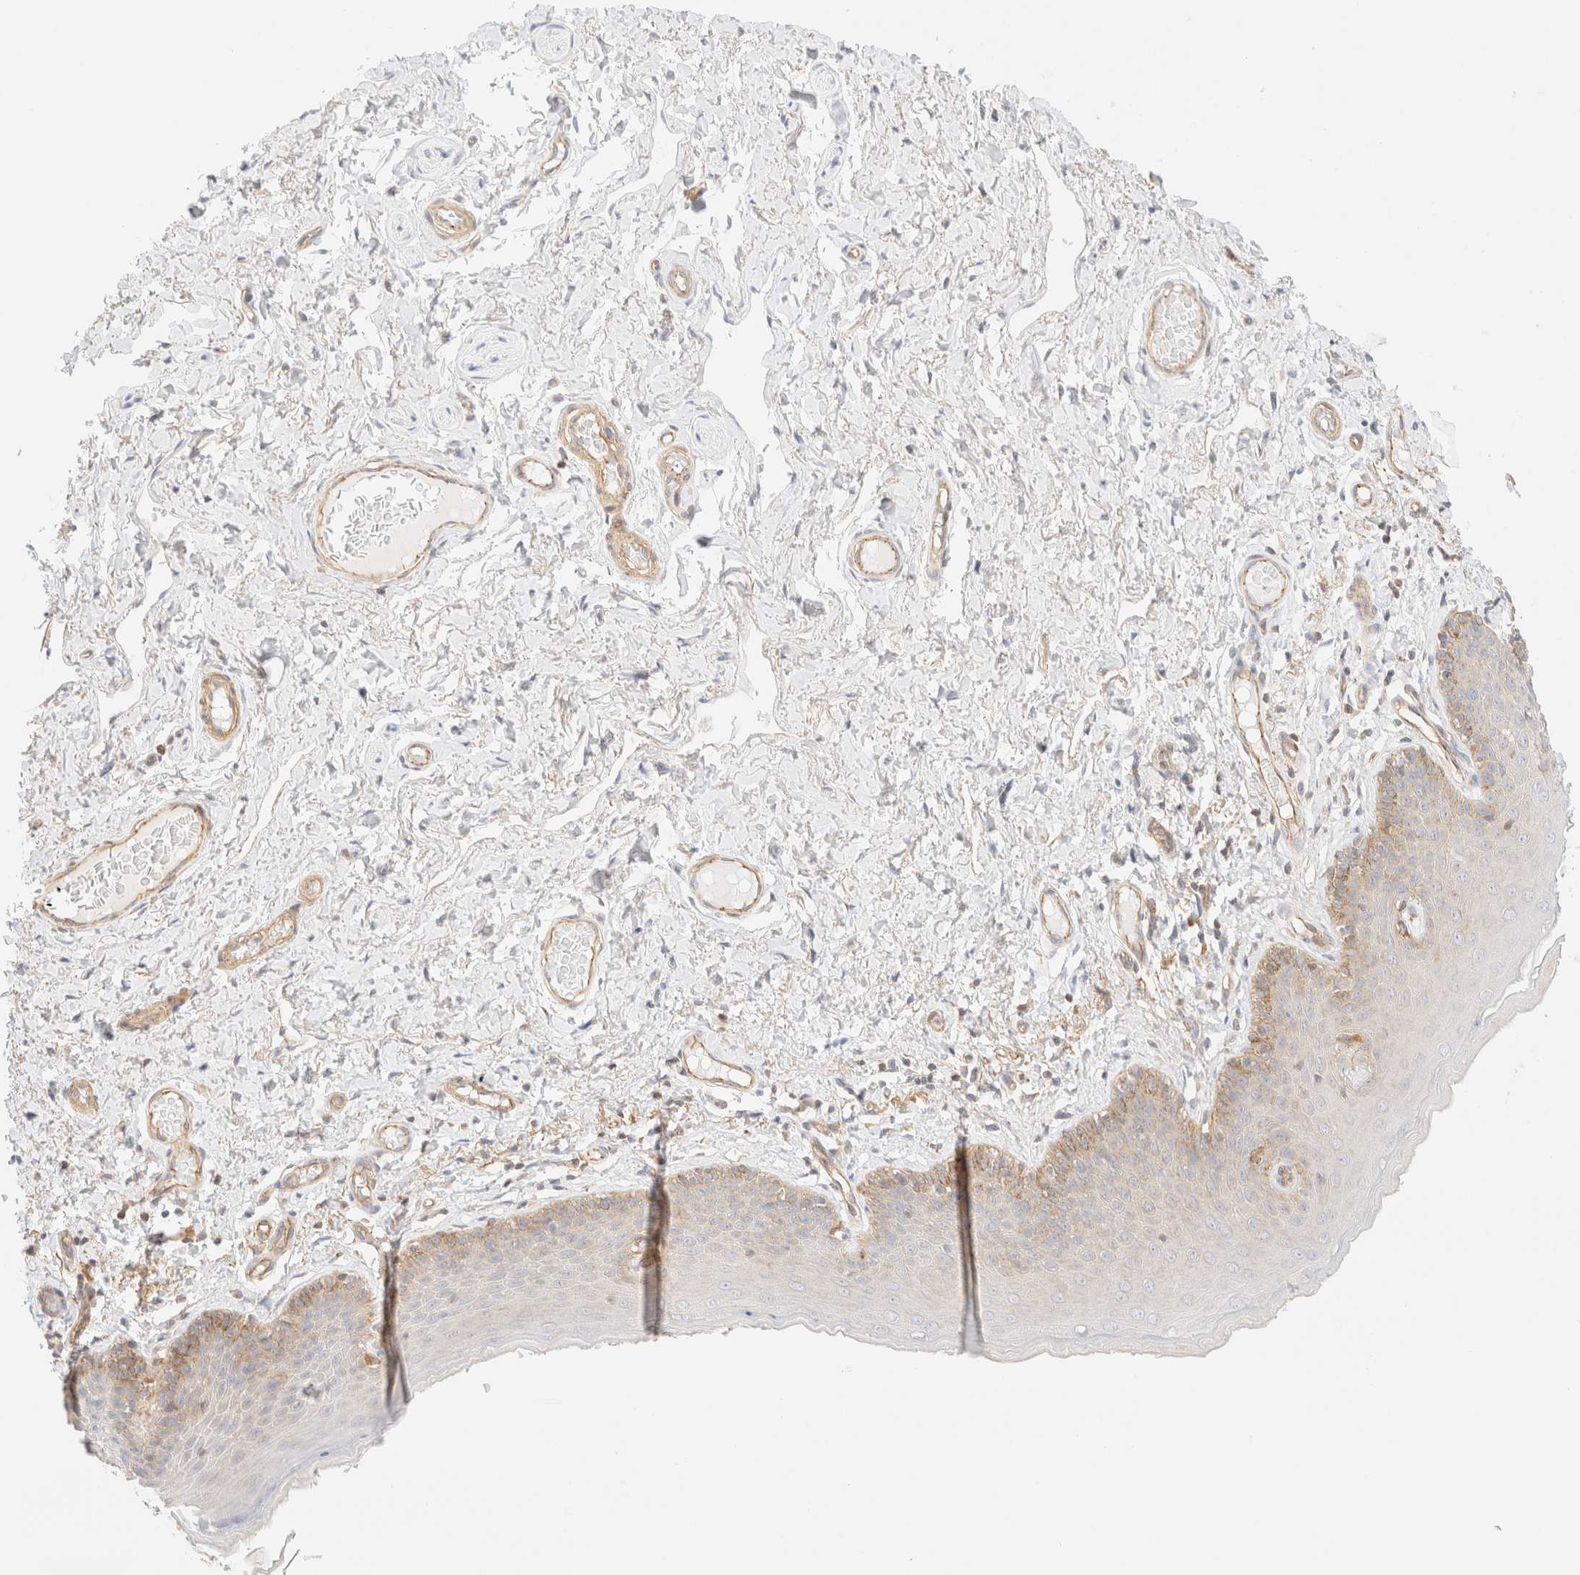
{"staining": {"intensity": "moderate", "quantity": "<25%", "location": "cytoplasmic/membranous"}, "tissue": "skin", "cell_type": "Epidermal cells", "image_type": "normal", "snomed": [{"axis": "morphology", "description": "Normal tissue, NOS"}, {"axis": "topography", "description": "Vulva"}], "caption": "Protein analysis of benign skin displays moderate cytoplasmic/membranous expression in about <25% of epidermal cells.", "gene": "MYO10", "patient": {"sex": "female", "age": 66}}